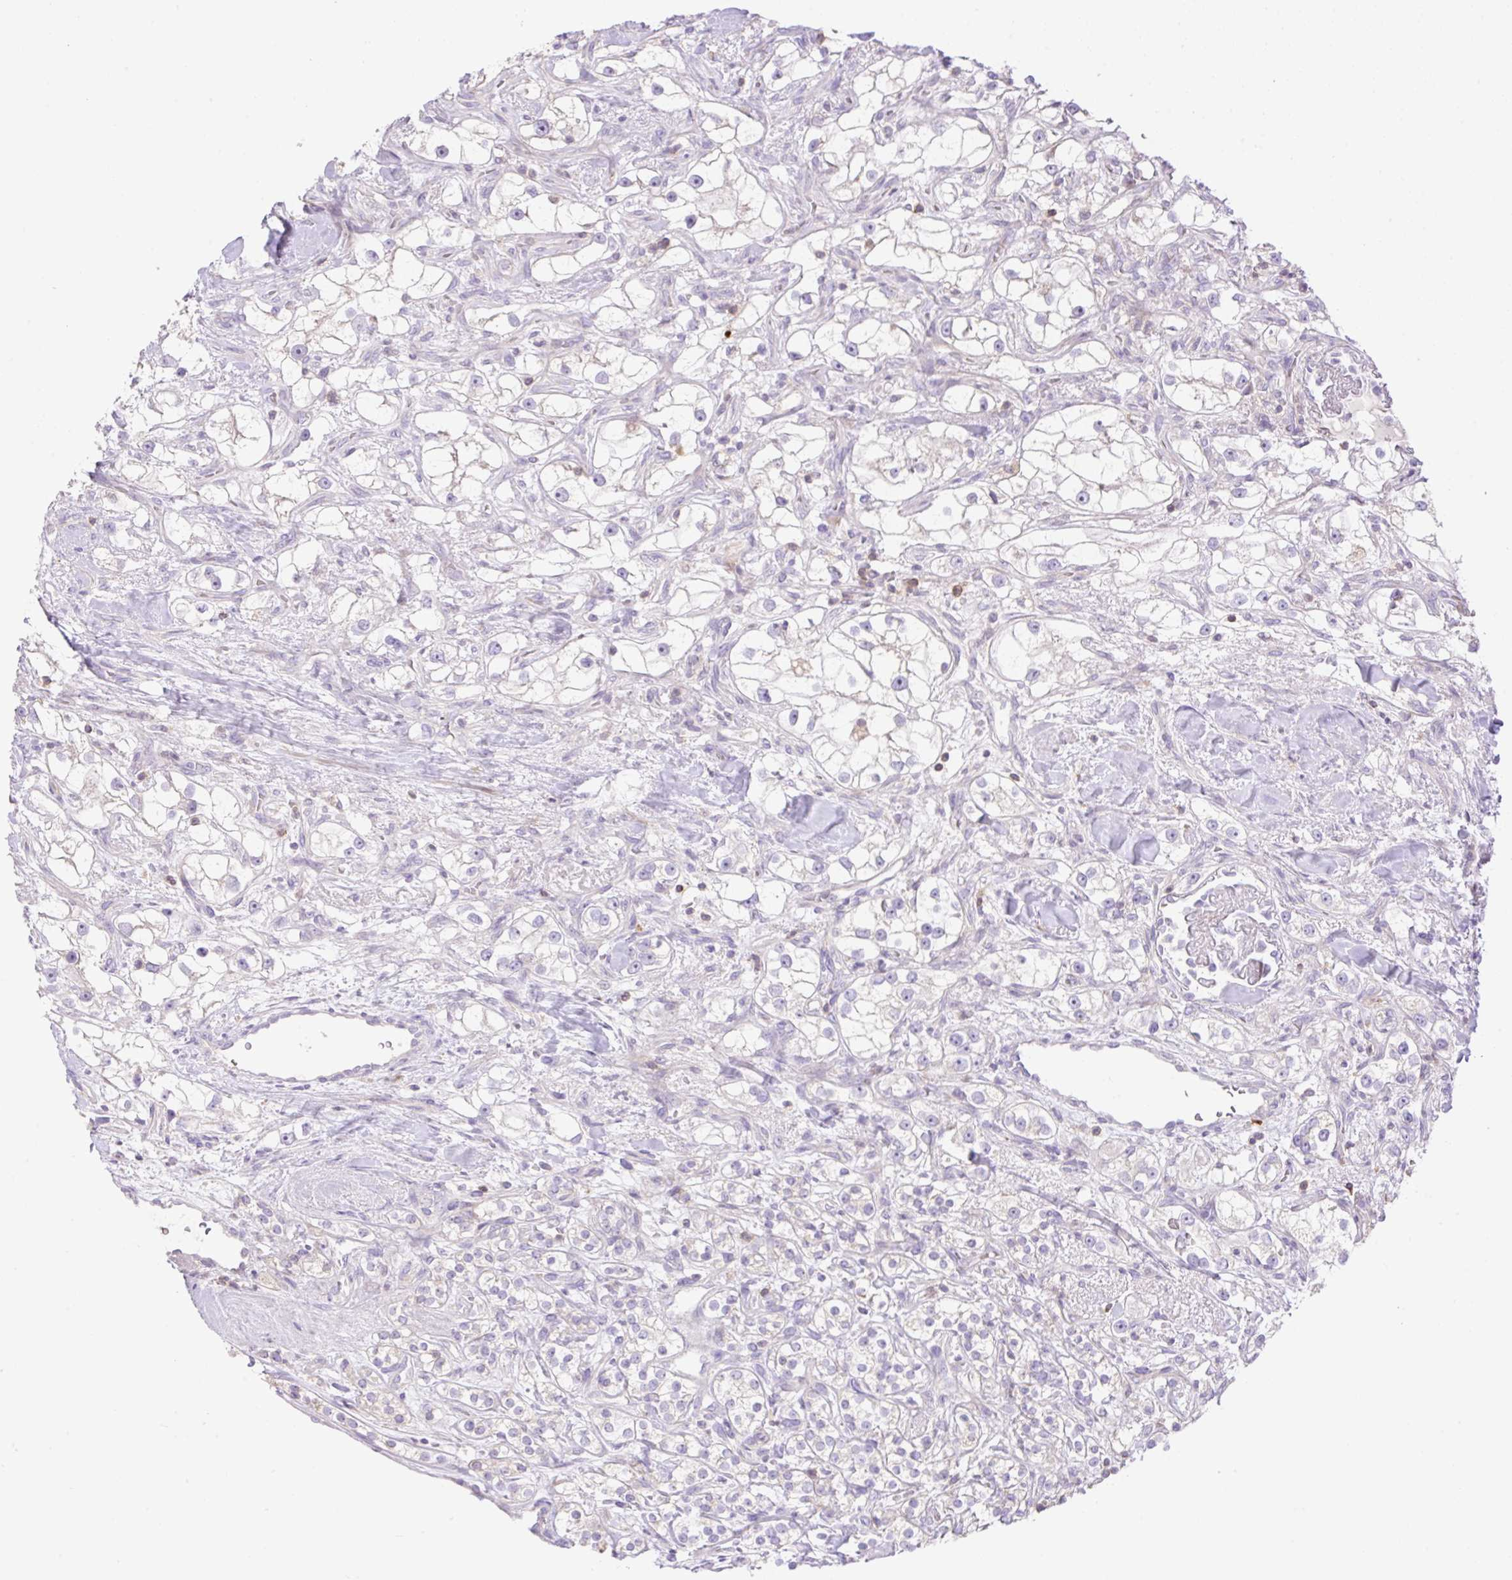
{"staining": {"intensity": "negative", "quantity": "none", "location": "none"}, "tissue": "renal cancer", "cell_type": "Tumor cells", "image_type": "cancer", "snomed": [{"axis": "morphology", "description": "Adenocarcinoma, NOS"}, {"axis": "topography", "description": "Kidney"}], "caption": "The micrograph exhibits no staining of tumor cells in renal cancer. (DAB (3,3'-diaminobenzidine) immunohistochemistry (IHC) with hematoxylin counter stain).", "gene": "VPS25", "patient": {"sex": "male", "age": 77}}